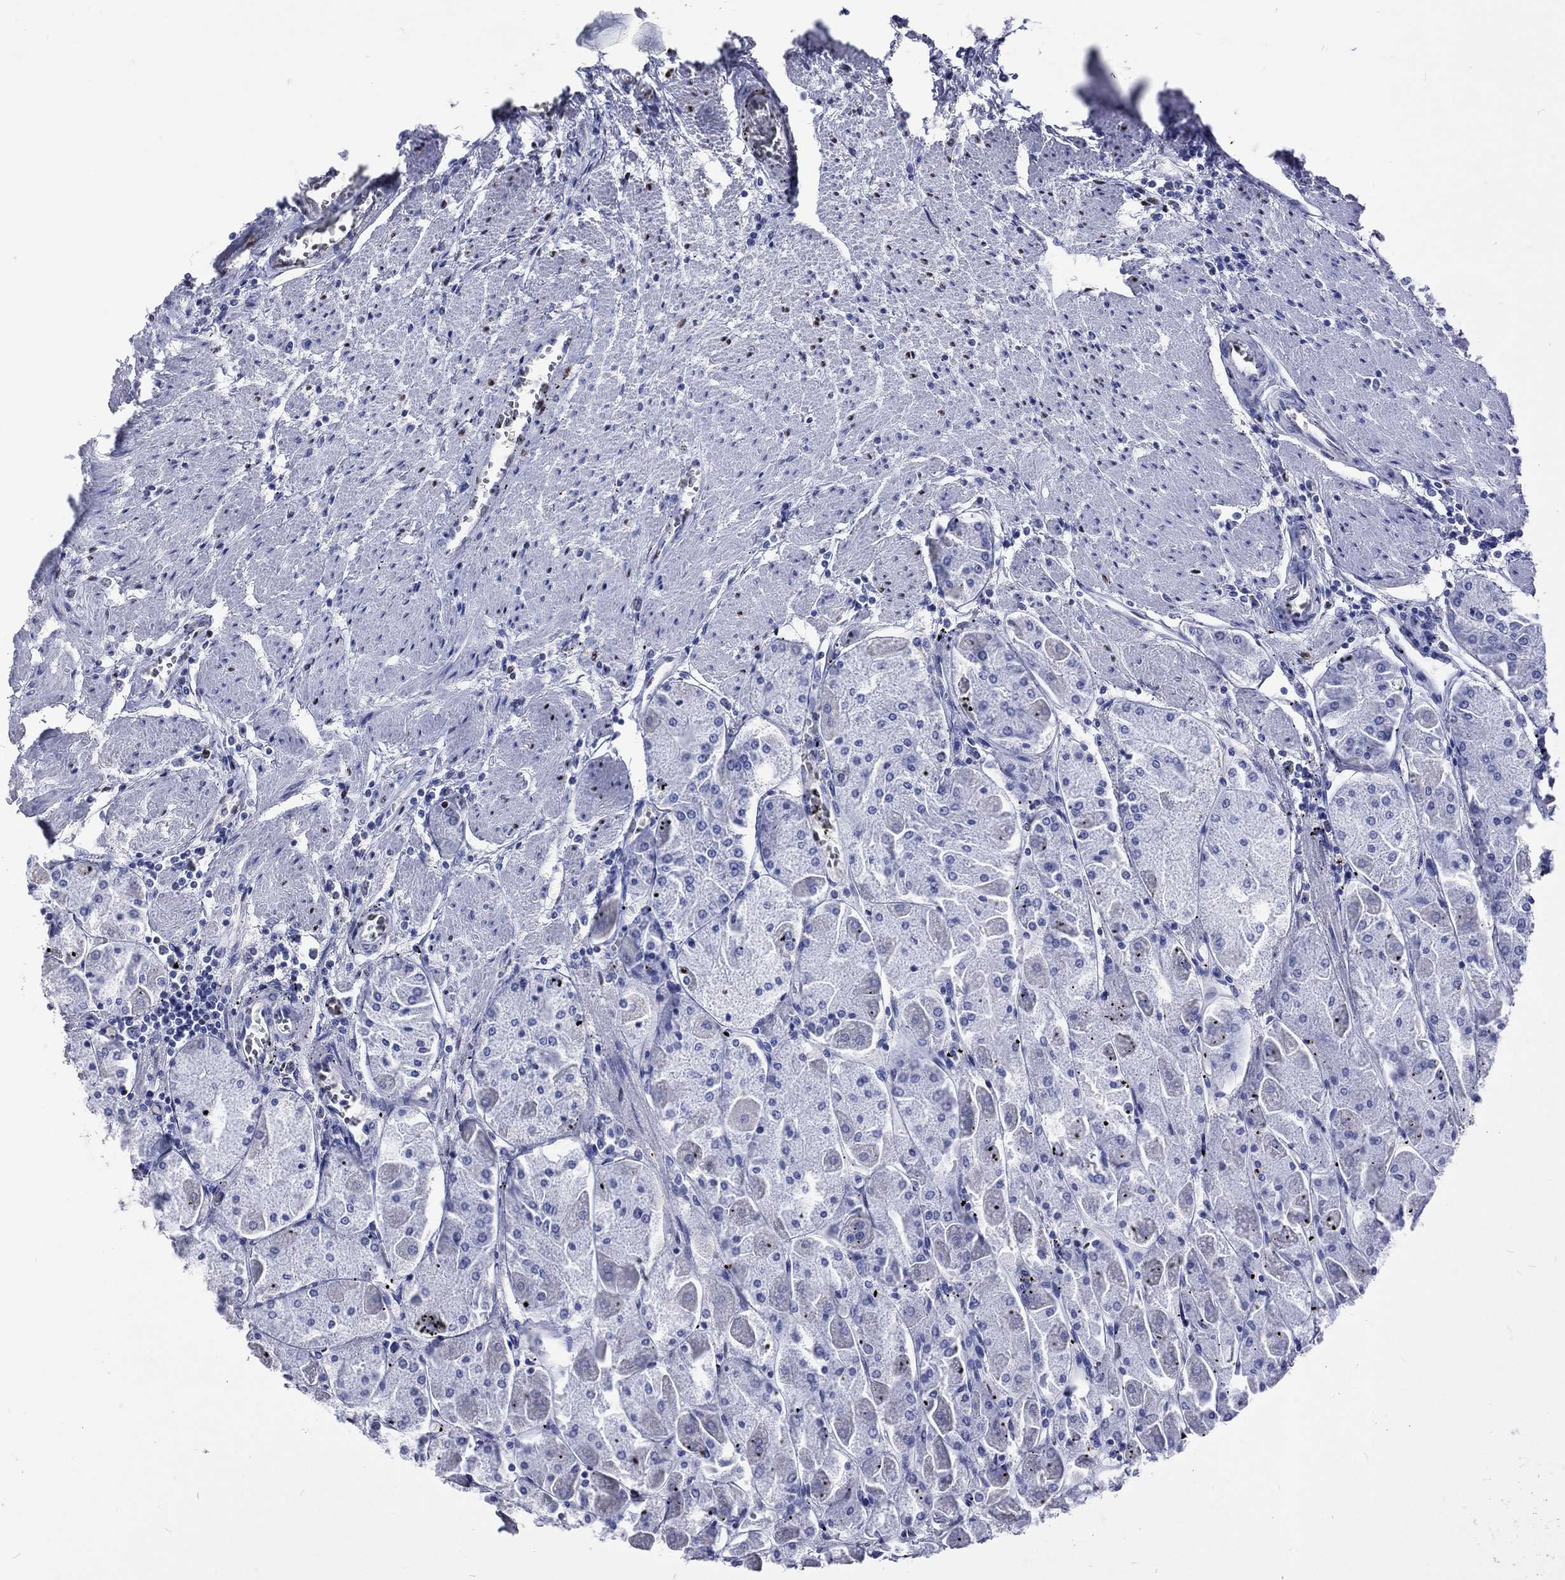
{"staining": {"intensity": "strong", "quantity": "<25%", "location": "cytoplasmic/membranous"}, "tissue": "stomach", "cell_type": "Glandular cells", "image_type": "normal", "snomed": [{"axis": "morphology", "description": "Normal tissue, NOS"}, {"axis": "topography", "description": "Stomach"}], "caption": "Immunohistochemical staining of unremarkable human stomach exhibits strong cytoplasmic/membranous protein expression in about <25% of glandular cells. (brown staining indicates protein expression, while blue staining denotes nuclei).", "gene": "RETREG2", "patient": {"sex": "male", "age": 70}}